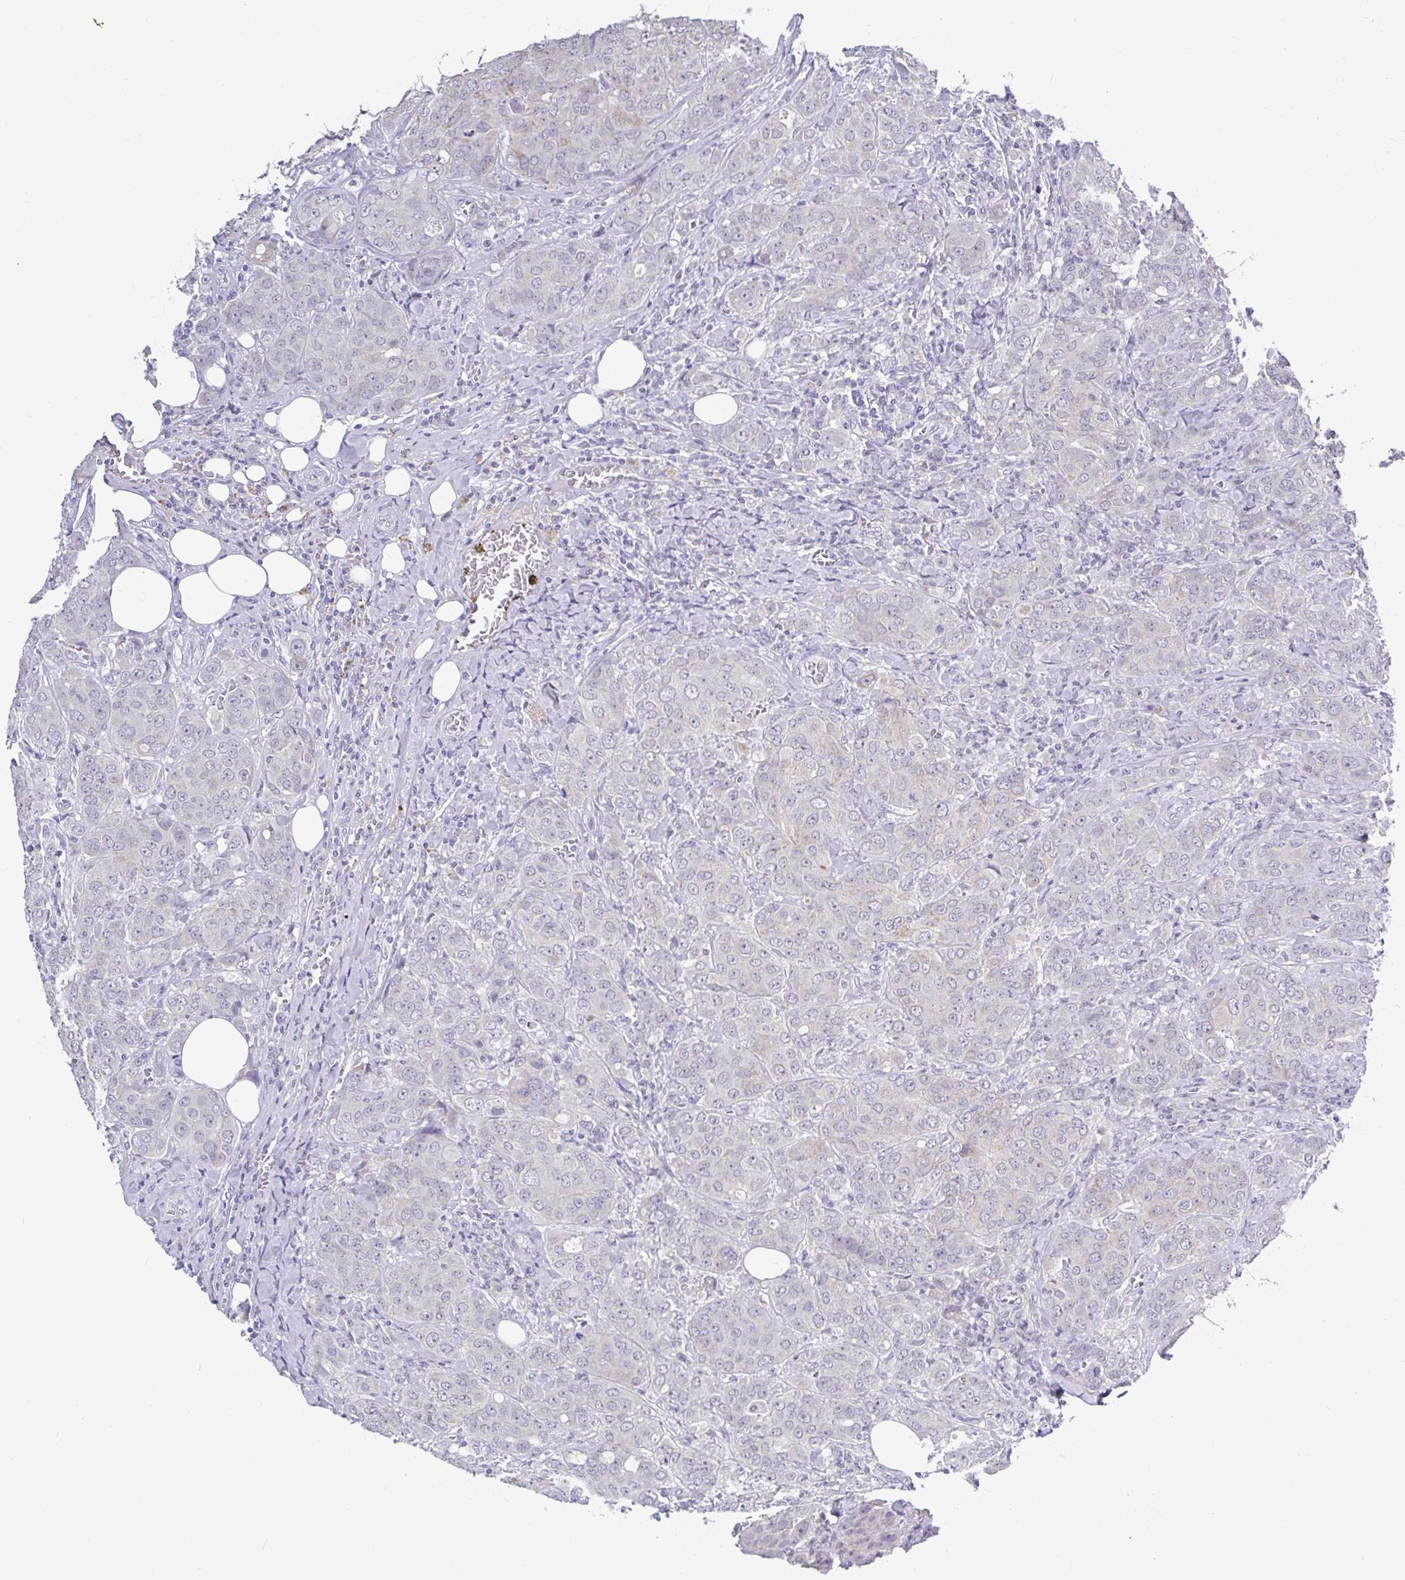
{"staining": {"intensity": "weak", "quantity": "<25%", "location": "cytoplasmic/membranous"}, "tissue": "breast cancer", "cell_type": "Tumor cells", "image_type": "cancer", "snomed": [{"axis": "morphology", "description": "Duct carcinoma"}, {"axis": "topography", "description": "Breast"}], "caption": "High power microscopy photomicrograph of an immunohistochemistry (IHC) image of invasive ductal carcinoma (breast), revealing no significant expression in tumor cells. (Immunohistochemistry, brightfield microscopy, high magnification).", "gene": "INTS5", "patient": {"sex": "female", "age": 43}}